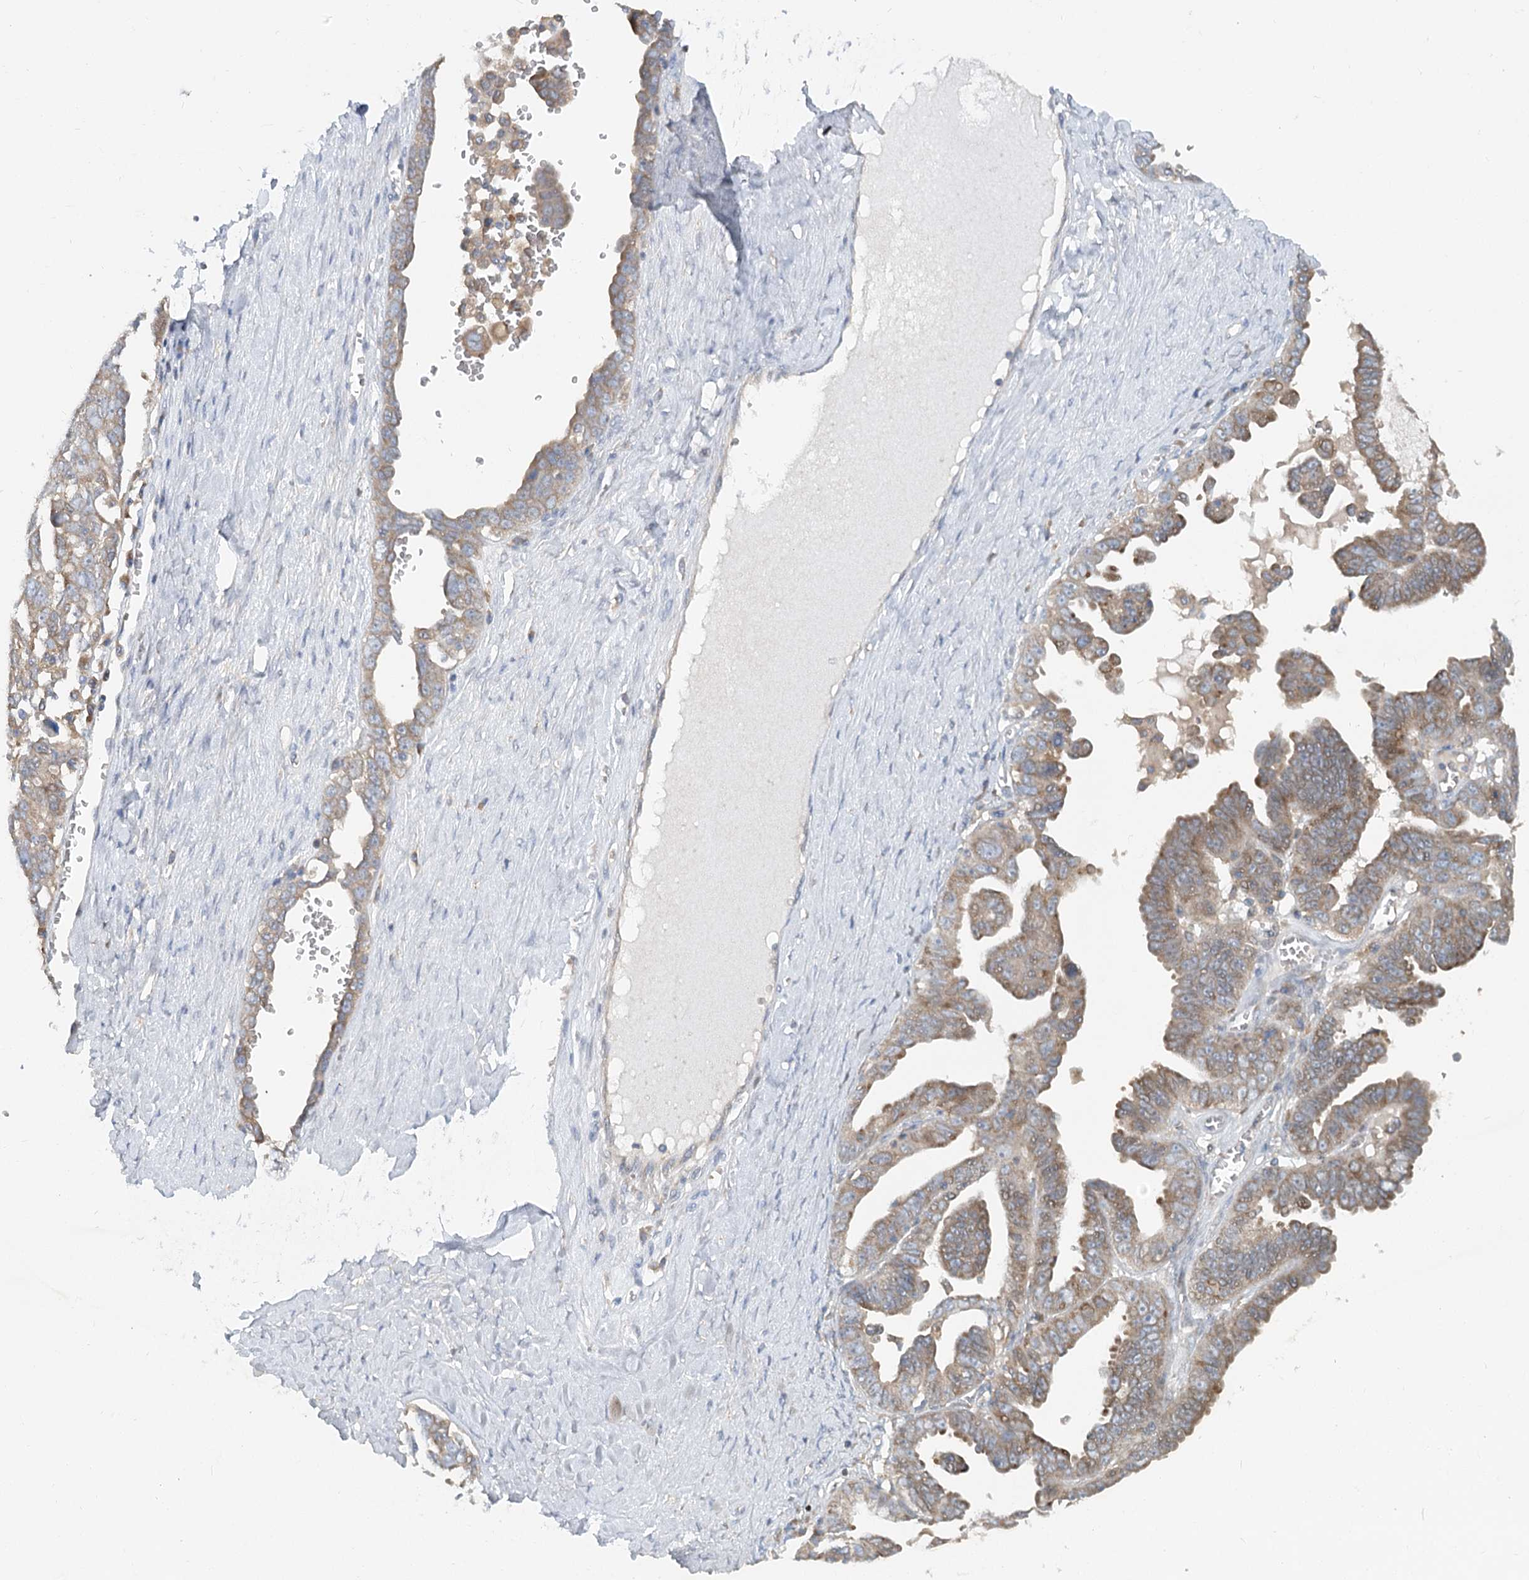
{"staining": {"intensity": "weak", "quantity": ">75%", "location": "cytoplasmic/membranous"}, "tissue": "ovarian cancer", "cell_type": "Tumor cells", "image_type": "cancer", "snomed": [{"axis": "morphology", "description": "Carcinoma, endometroid"}, {"axis": "topography", "description": "Ovary"}], "caption": "Ovarian cancer (endometroid carcinoma) stained with a protein marker exhibits weak staining in tumor cells.", "gene": "PAIP2", "patient": {"sex": "female", "age": 62}}